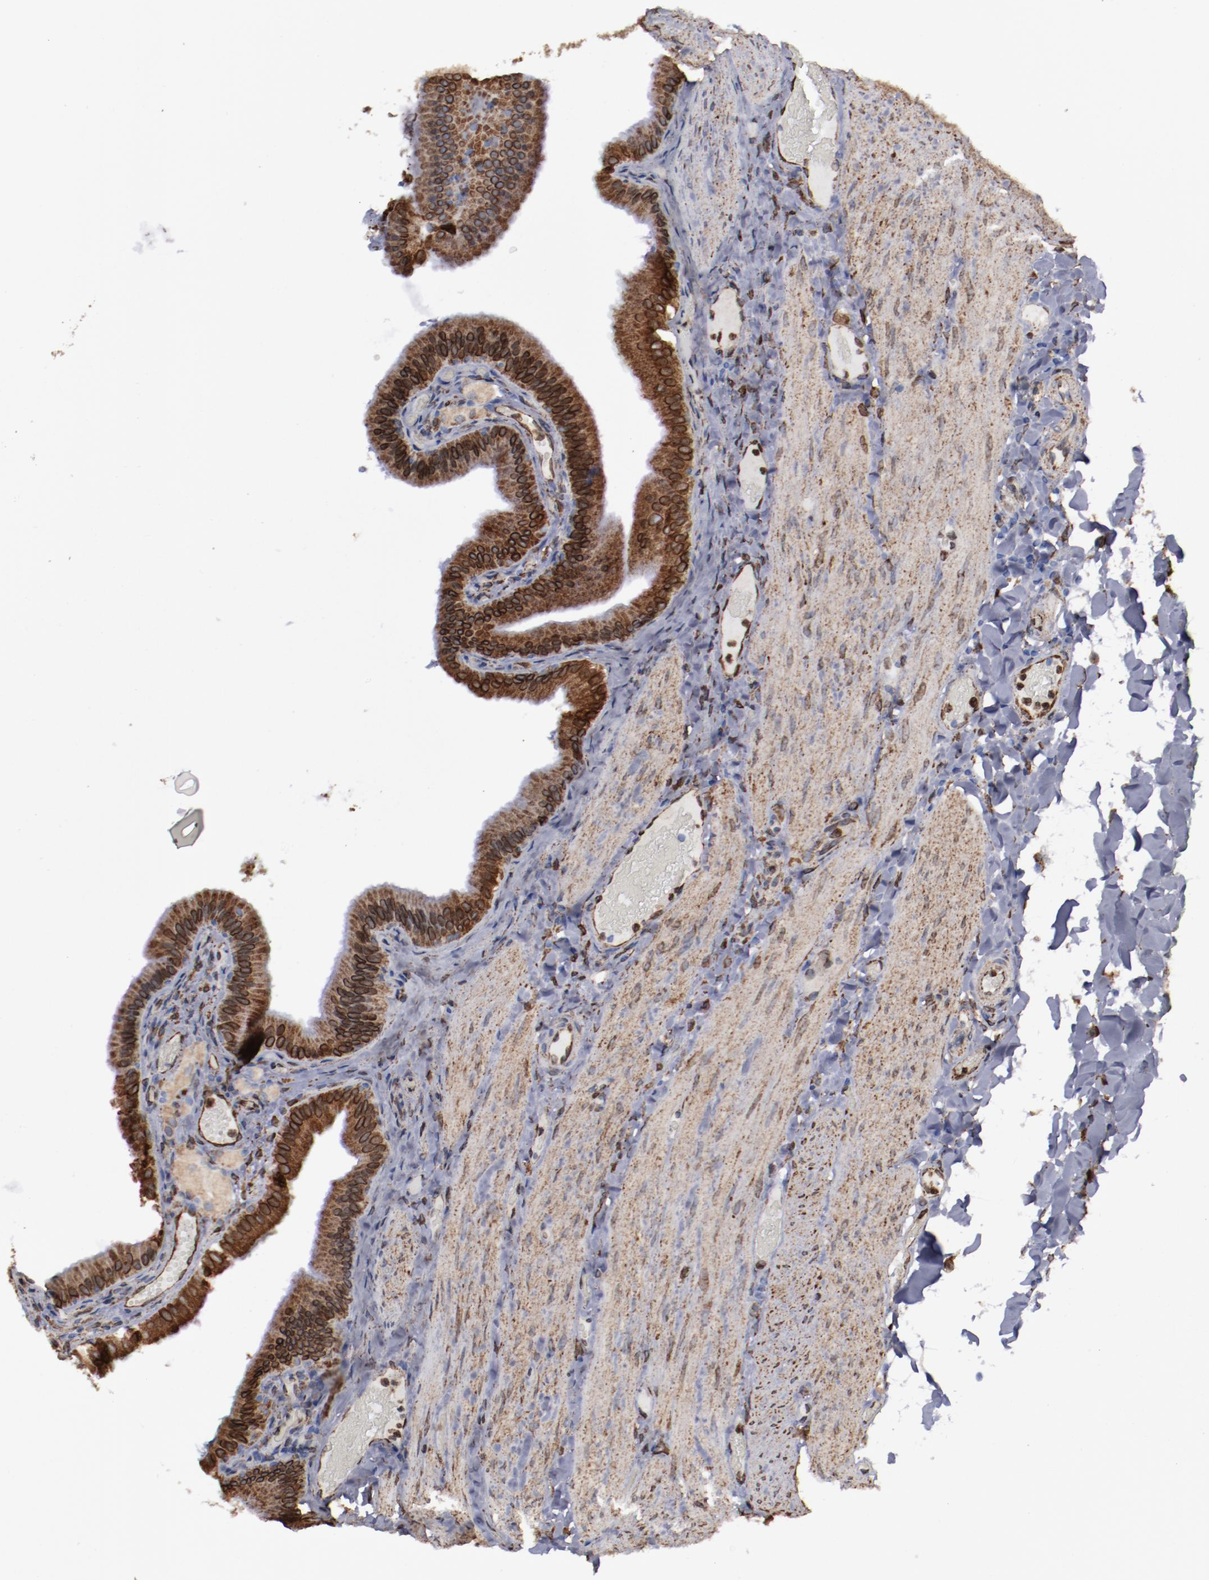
{"staining": {"intensity": "strong", "quantity": ">75%", "location": "cytoplasmic/membranous"}, "tissue": "gallbladder", "cell_type": "Glandular cells", "image_type": "normal", "snomed": [{"axis": "morphology", "description": "Normal tissue, NOS"}, {"axis": "topography", "description": "Gallbladder"}], "caption": "Protein staining of unremarkable gallbladder displays strong cytoplasmic/membranous expression in about >75% of glandular cells. Nuclei are stained in blue.", "gene": "ERLIN2", "patient": {"sex": "female", "age": 24}}